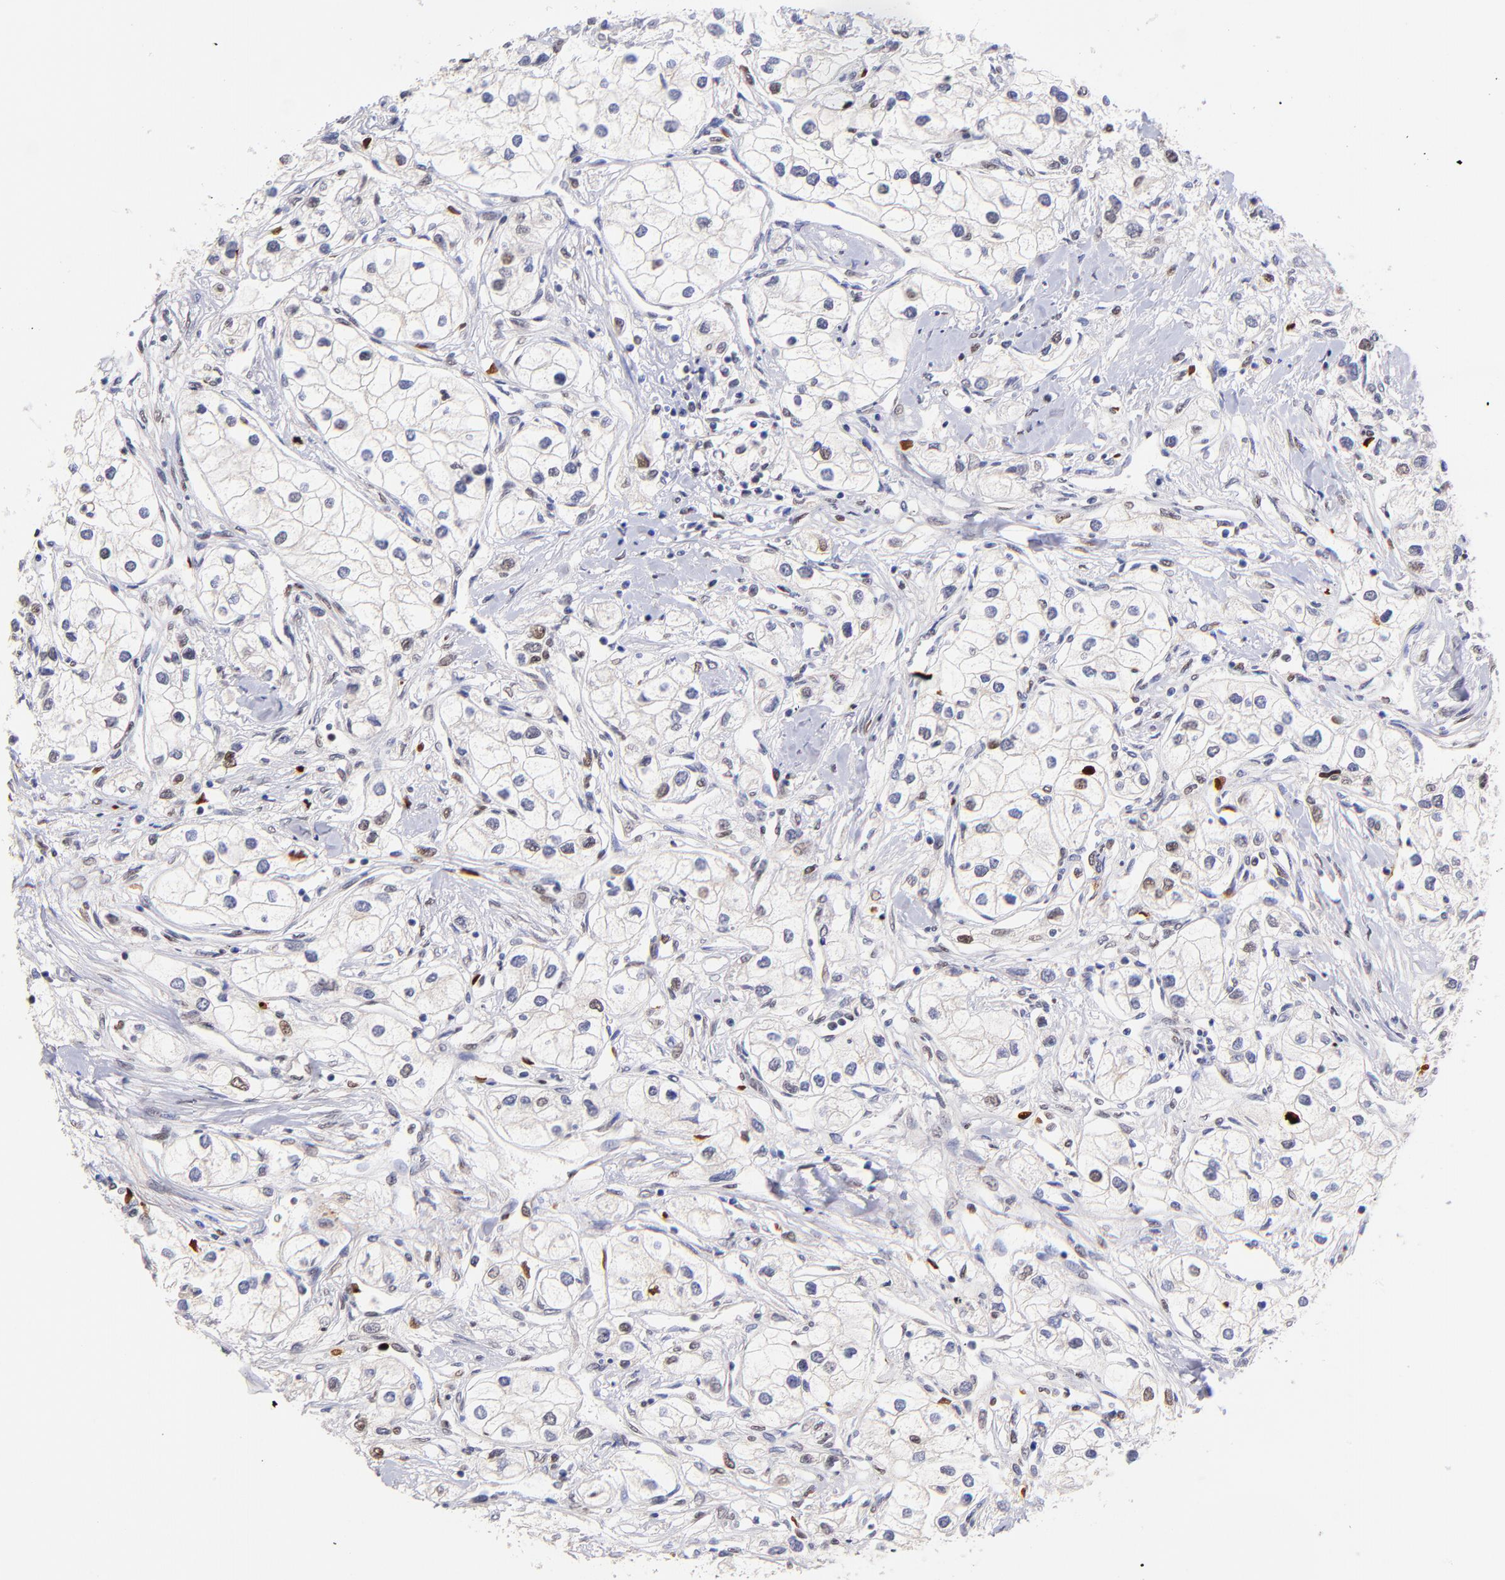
{"staining": {"intensity": "moderate", "quantity": ">75%", "location": "nuclear"}, "tissue": "renal cancer", "cell_type": "Tumor cells", "image_type": "cancer", "snomed": [{"axis": "morphology", "description": "Adenocarcinoma, NOS"}, {"axis": "topography", "description": "Kidney"}], "caption": "DAB immunohistochemical staining of human renal adenocarcinoma shows moderate nuclear protein expression in about >75% of tumor cells.", "gene": "MIDEAS", "patient": {"sex": "male", "age": 57}}